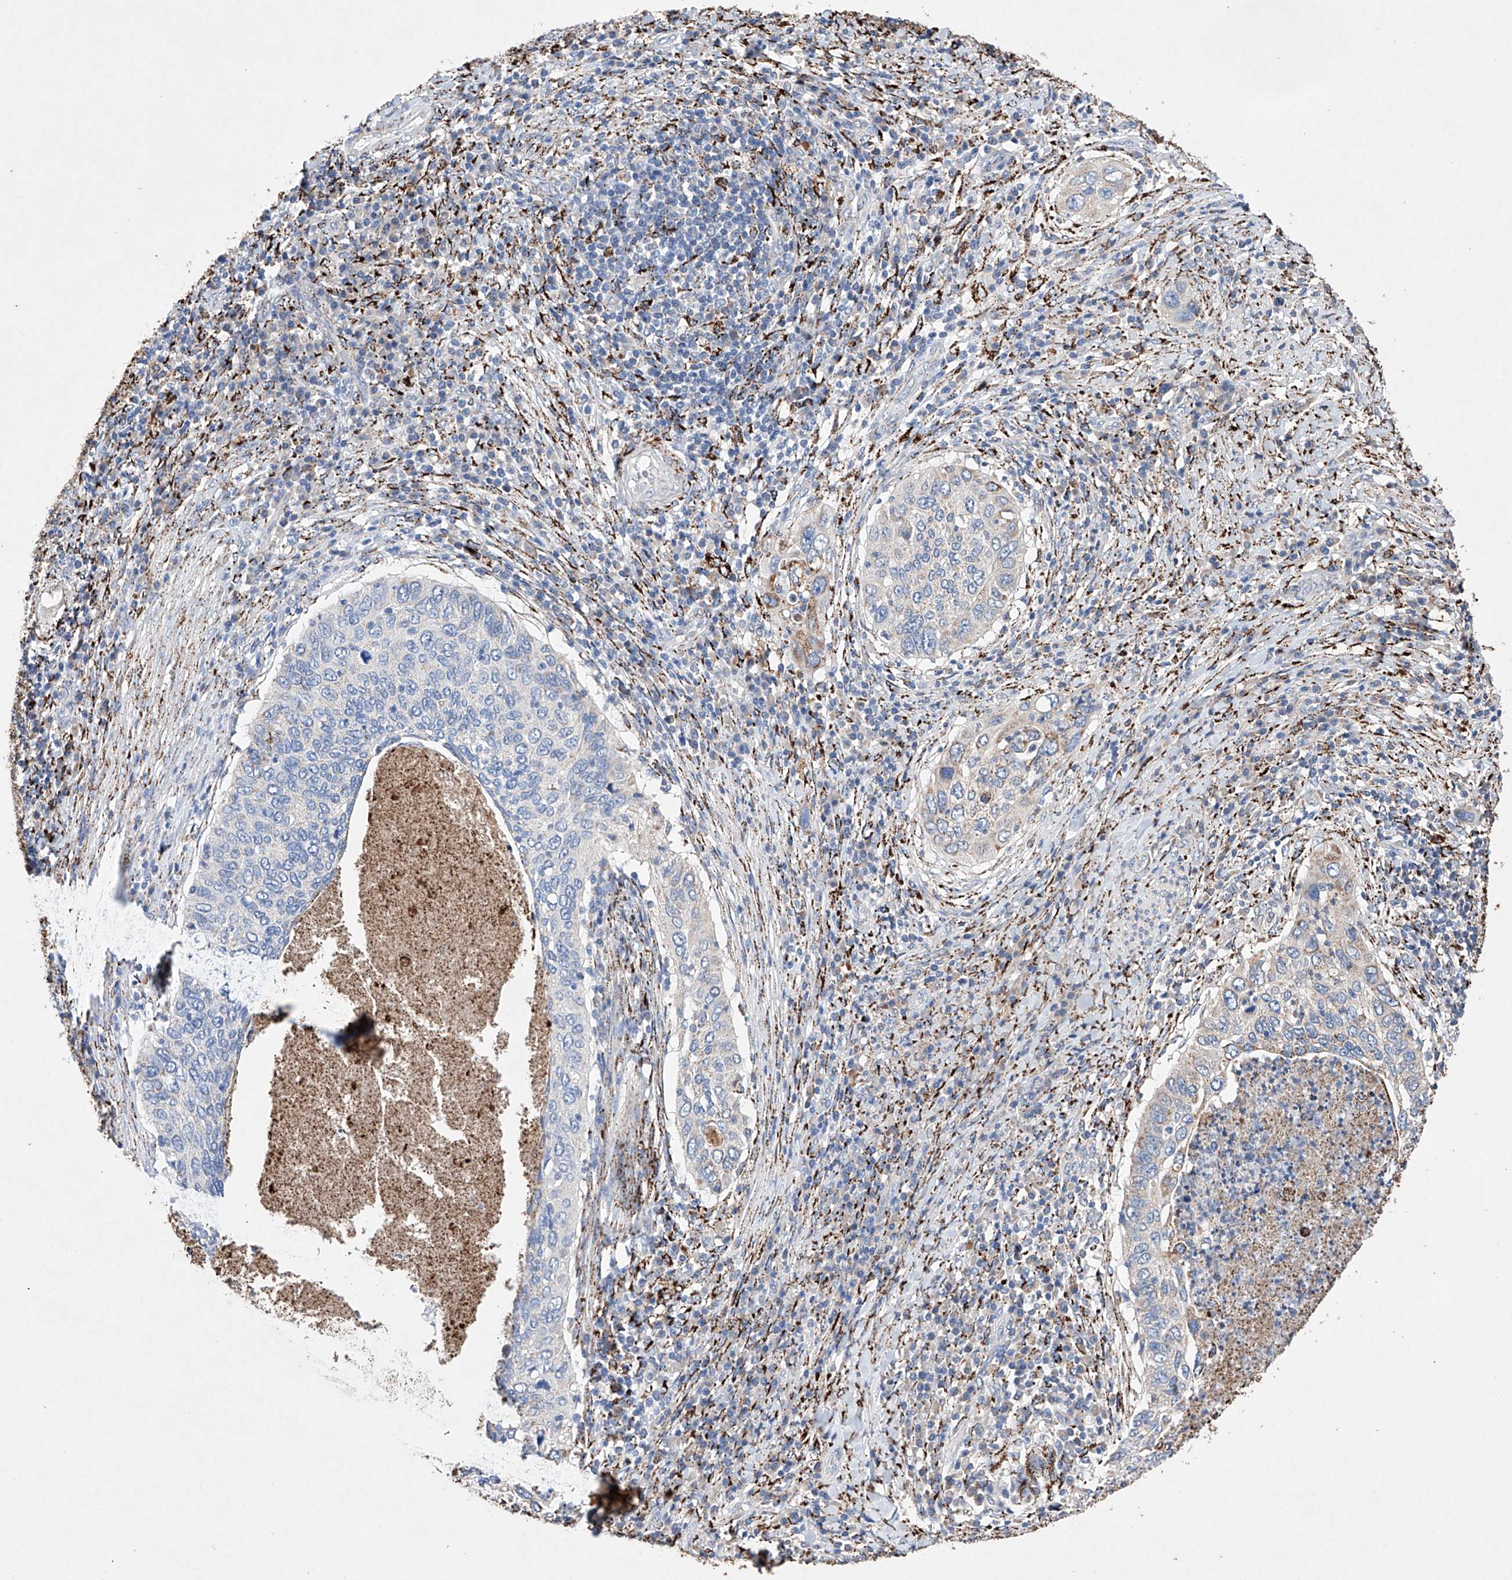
{"staining": {"intensity": "weak", "quantity": "<25%", "location": "cytoplasmic/membranous"}, "tissue": "cervical cancer", "cell_type": "Tumor cells", "image_type": "cancer", "snomed": [{"axis": "morphology", "description": "Squamous cell carcinoma, NOS"}, {"axis": "topography", "description": "Cervix"}], "caption": "The immunohistochemistry photomicrograph has no significant positivity in tumor cells of squamous cell carcinoma (cervical) tissue.", "gene": "NRROS", "patient": {"sex": "female", "age": 38}}